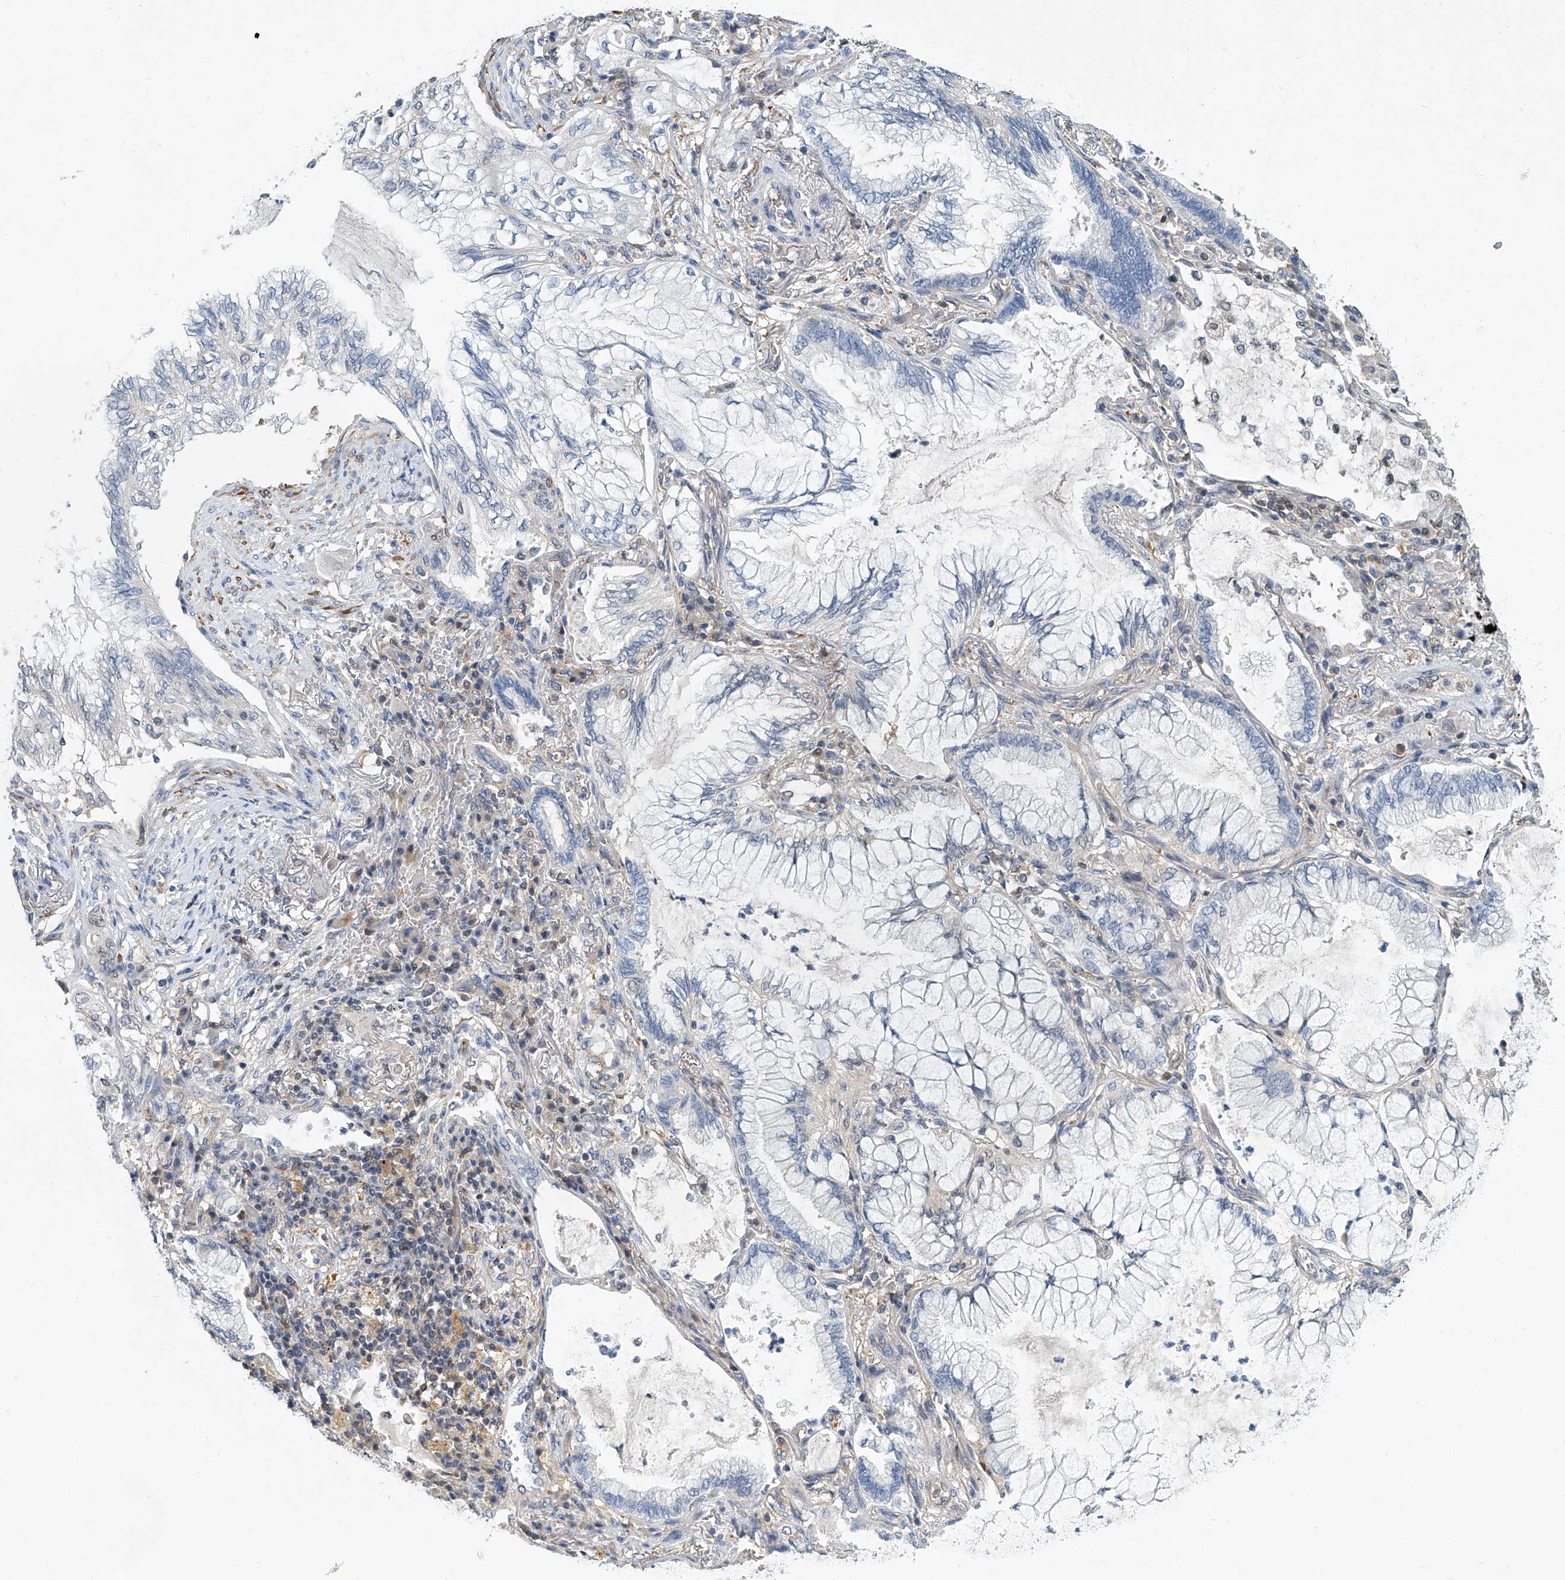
{"staining": {"intensity": "negative", "quantity": "none", "location": "none"}, "tissue": "lung cancer", "cell_type": "Tumor cells", "image_type": "cancer", "snomed": [{"axis": "morphology", "description": "Adenocarcinoma, NOS"}, {"axis": "topography", "description": "Lung"}], "caption": "Human lung adenocarcinoma stained for a protein using immunohistochemistry (IHC) demonstrates no positivity in tumor cells.", "gene": "PSMB10", "patient": {"sex": "female", "age": 70}}